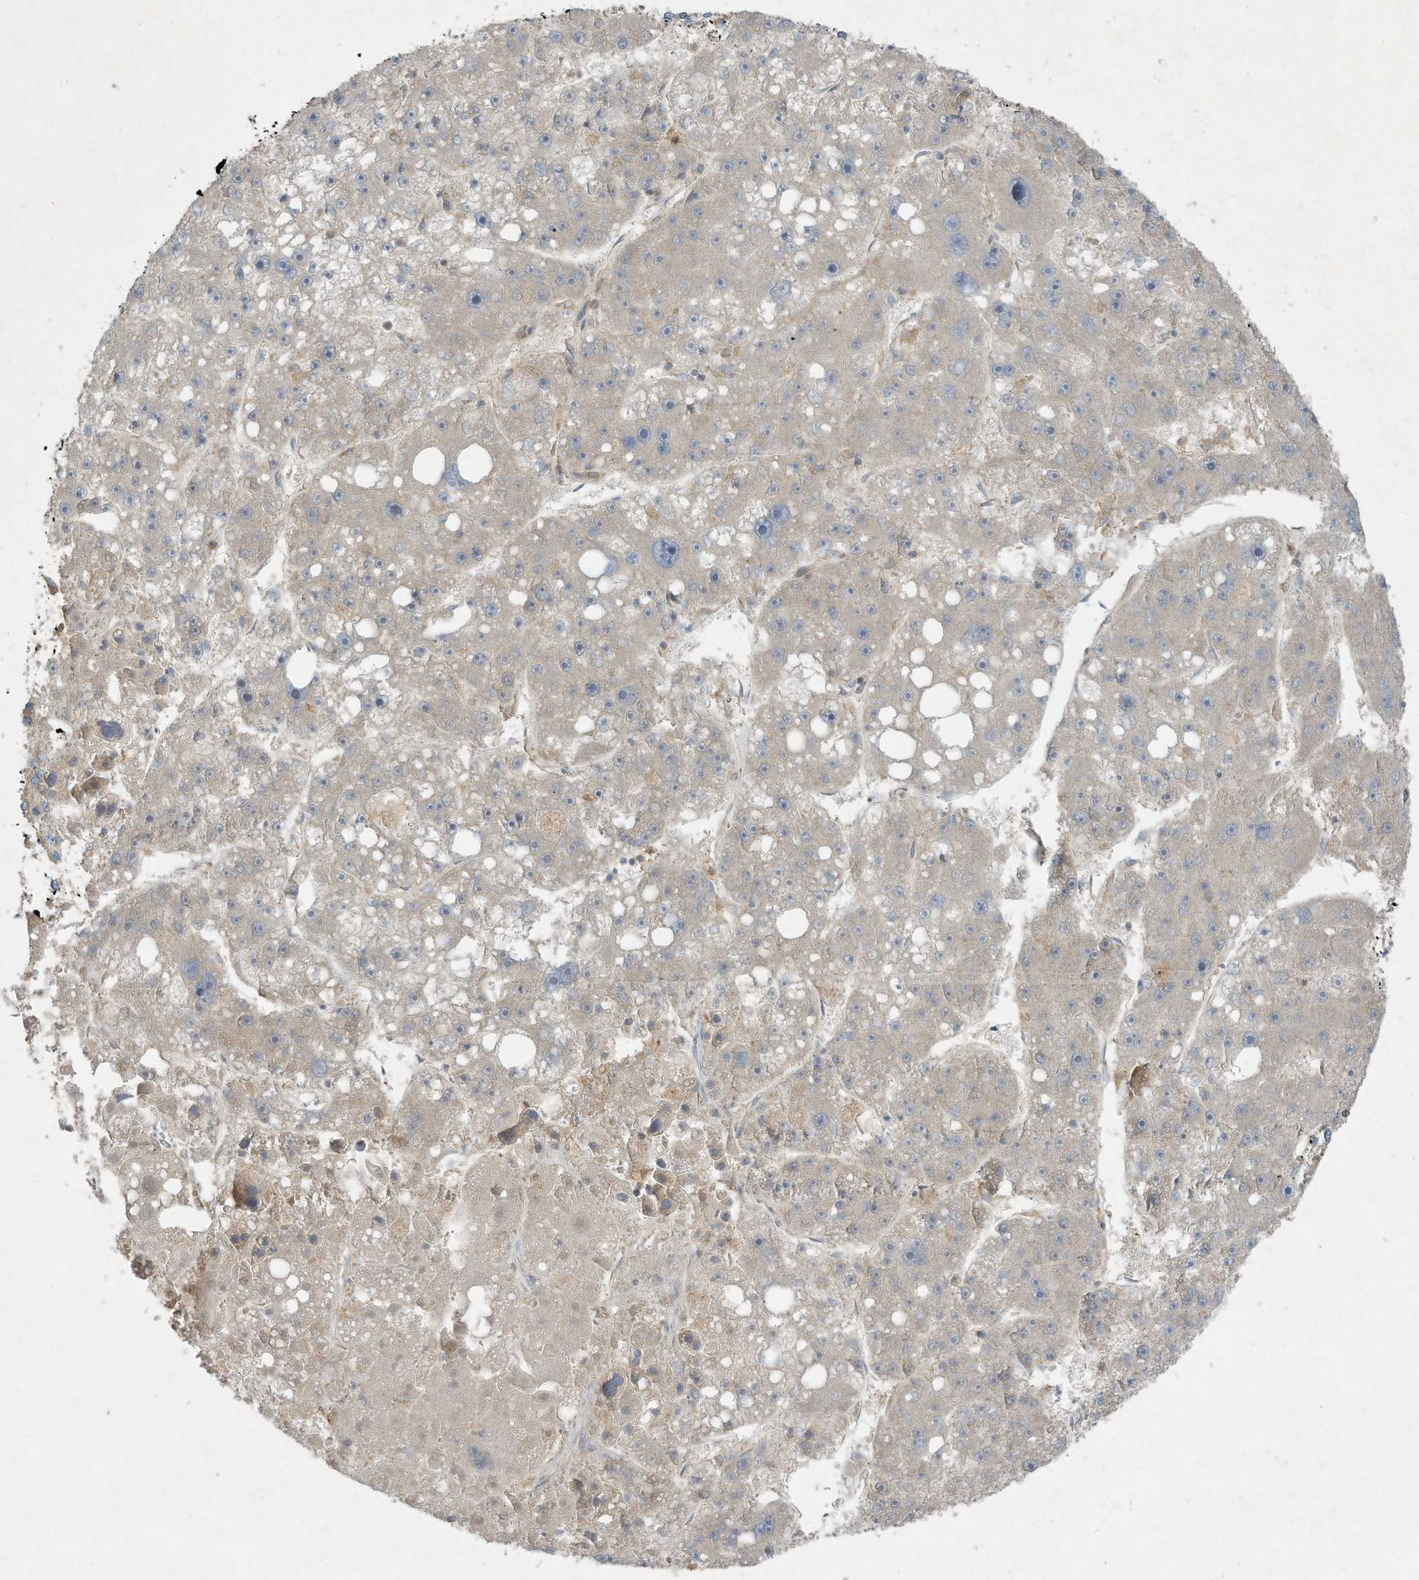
{"staining": {"intensity": "negative", "quantity": "none", "location": "none"}, "tissue": "liver cancer", "cell_type": "Tumor cells", "image_type": "cancer", "snomed": [{"axis": "morphology", "description": "Carcinoma, Hepatocellular, NOS"}, {"axis": "topography", "description": "Liver"}], "caption": "This is an immunohistochemistry histopathology image of human liver hepatocellular carcinoma. There is no staining in tumor cells.", "gene": "SYNJ2", "patient": {"sex": "female", "age": 61}}